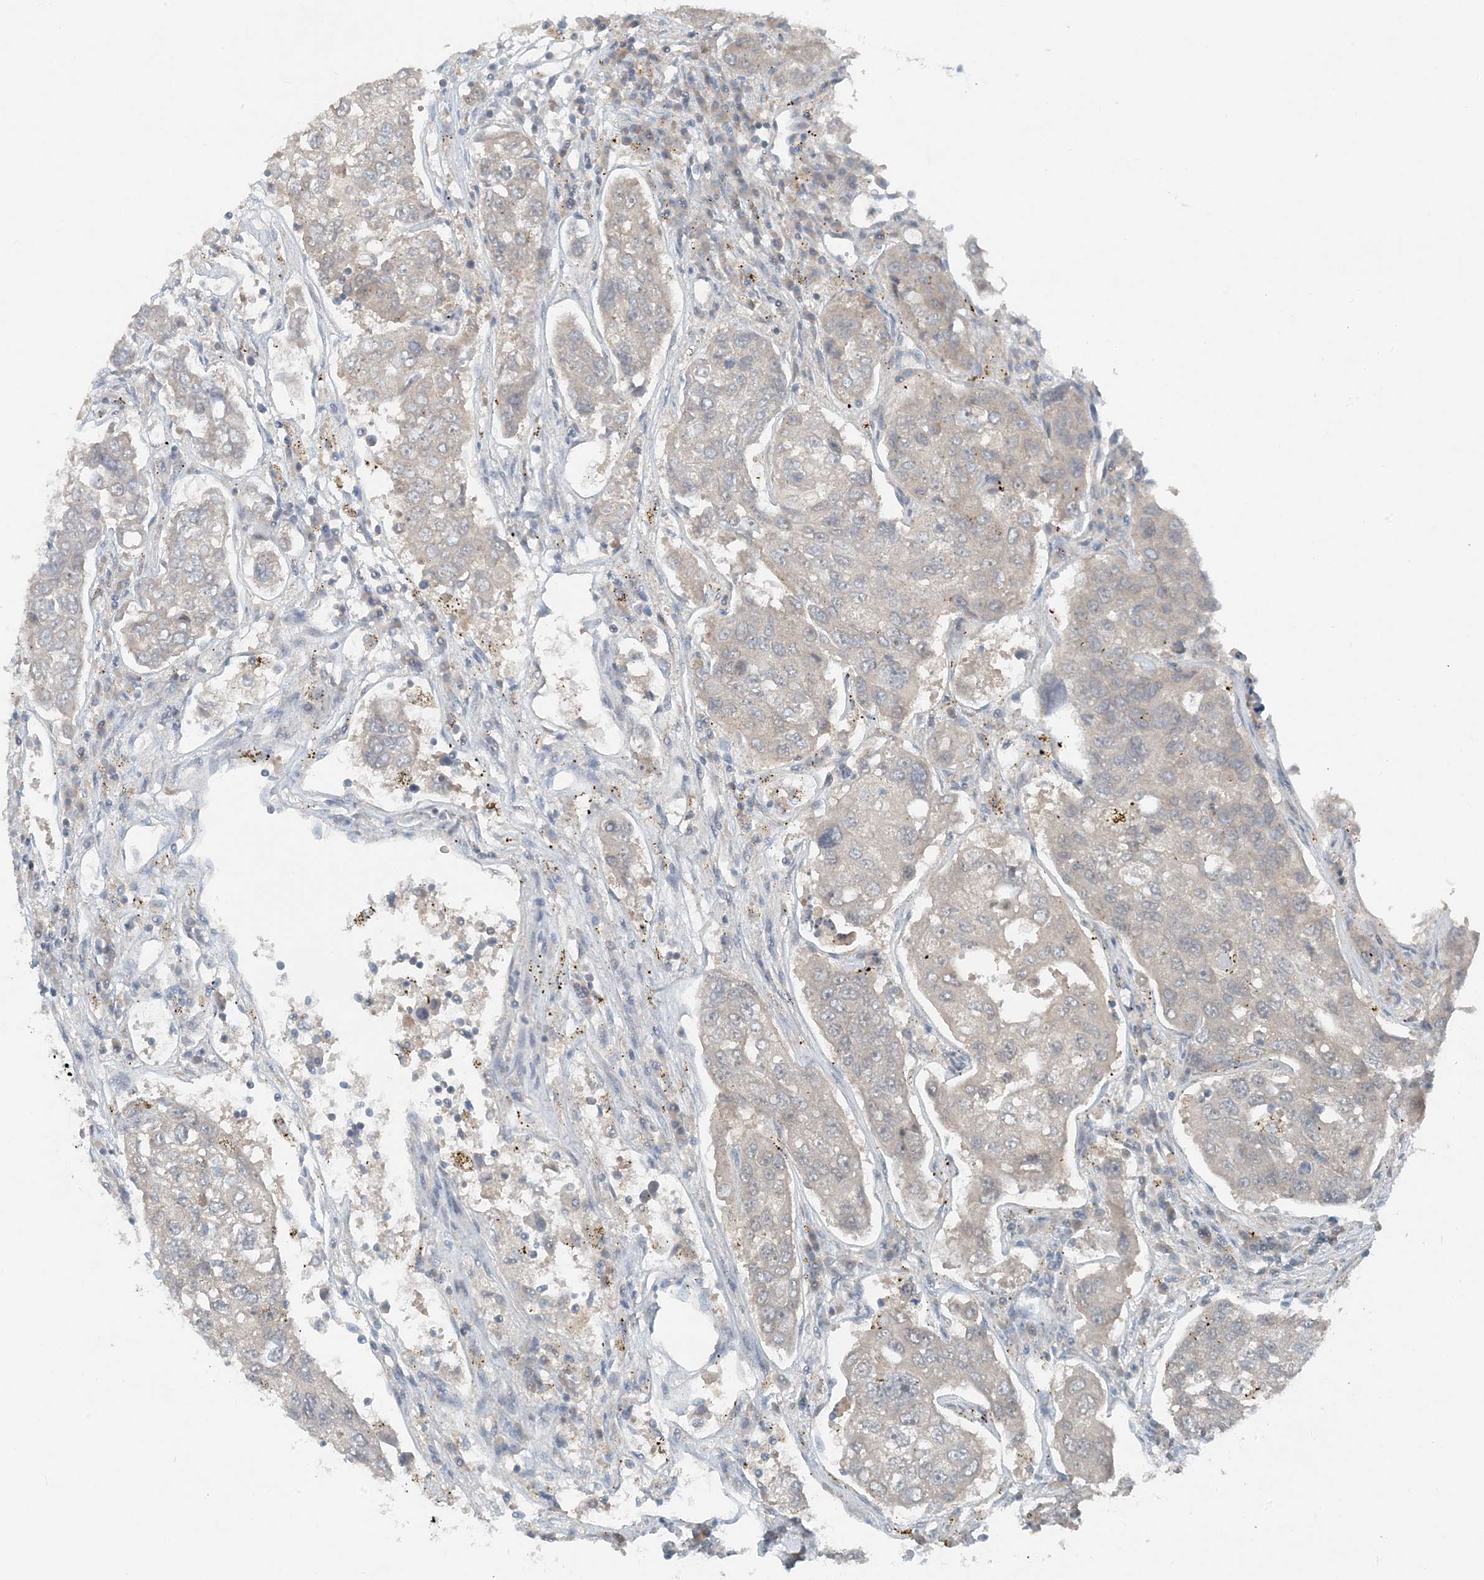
{"staining": {"intensity": "weak", "quantity": "<25%", "location": "cytoplasmic/membranous"}, "tissue": "urothelial cancer", "cell_type": "Tumor cells", "image_type": "cancer", "snomed": [{"axis": "morphology", "description": "Urothelial carcinoma, High grade"}, {"axis": "topography", "description": "Lymph node"}, {"axis": "topography", "description": "Urinary bladder"}], "caption": "High-grade urothelial carcinoma was stained to show a protein in brown. There is no significant expression in tumor cells.", "gene": "MITD1", "patient": {"sex": "male", "age": 51}}